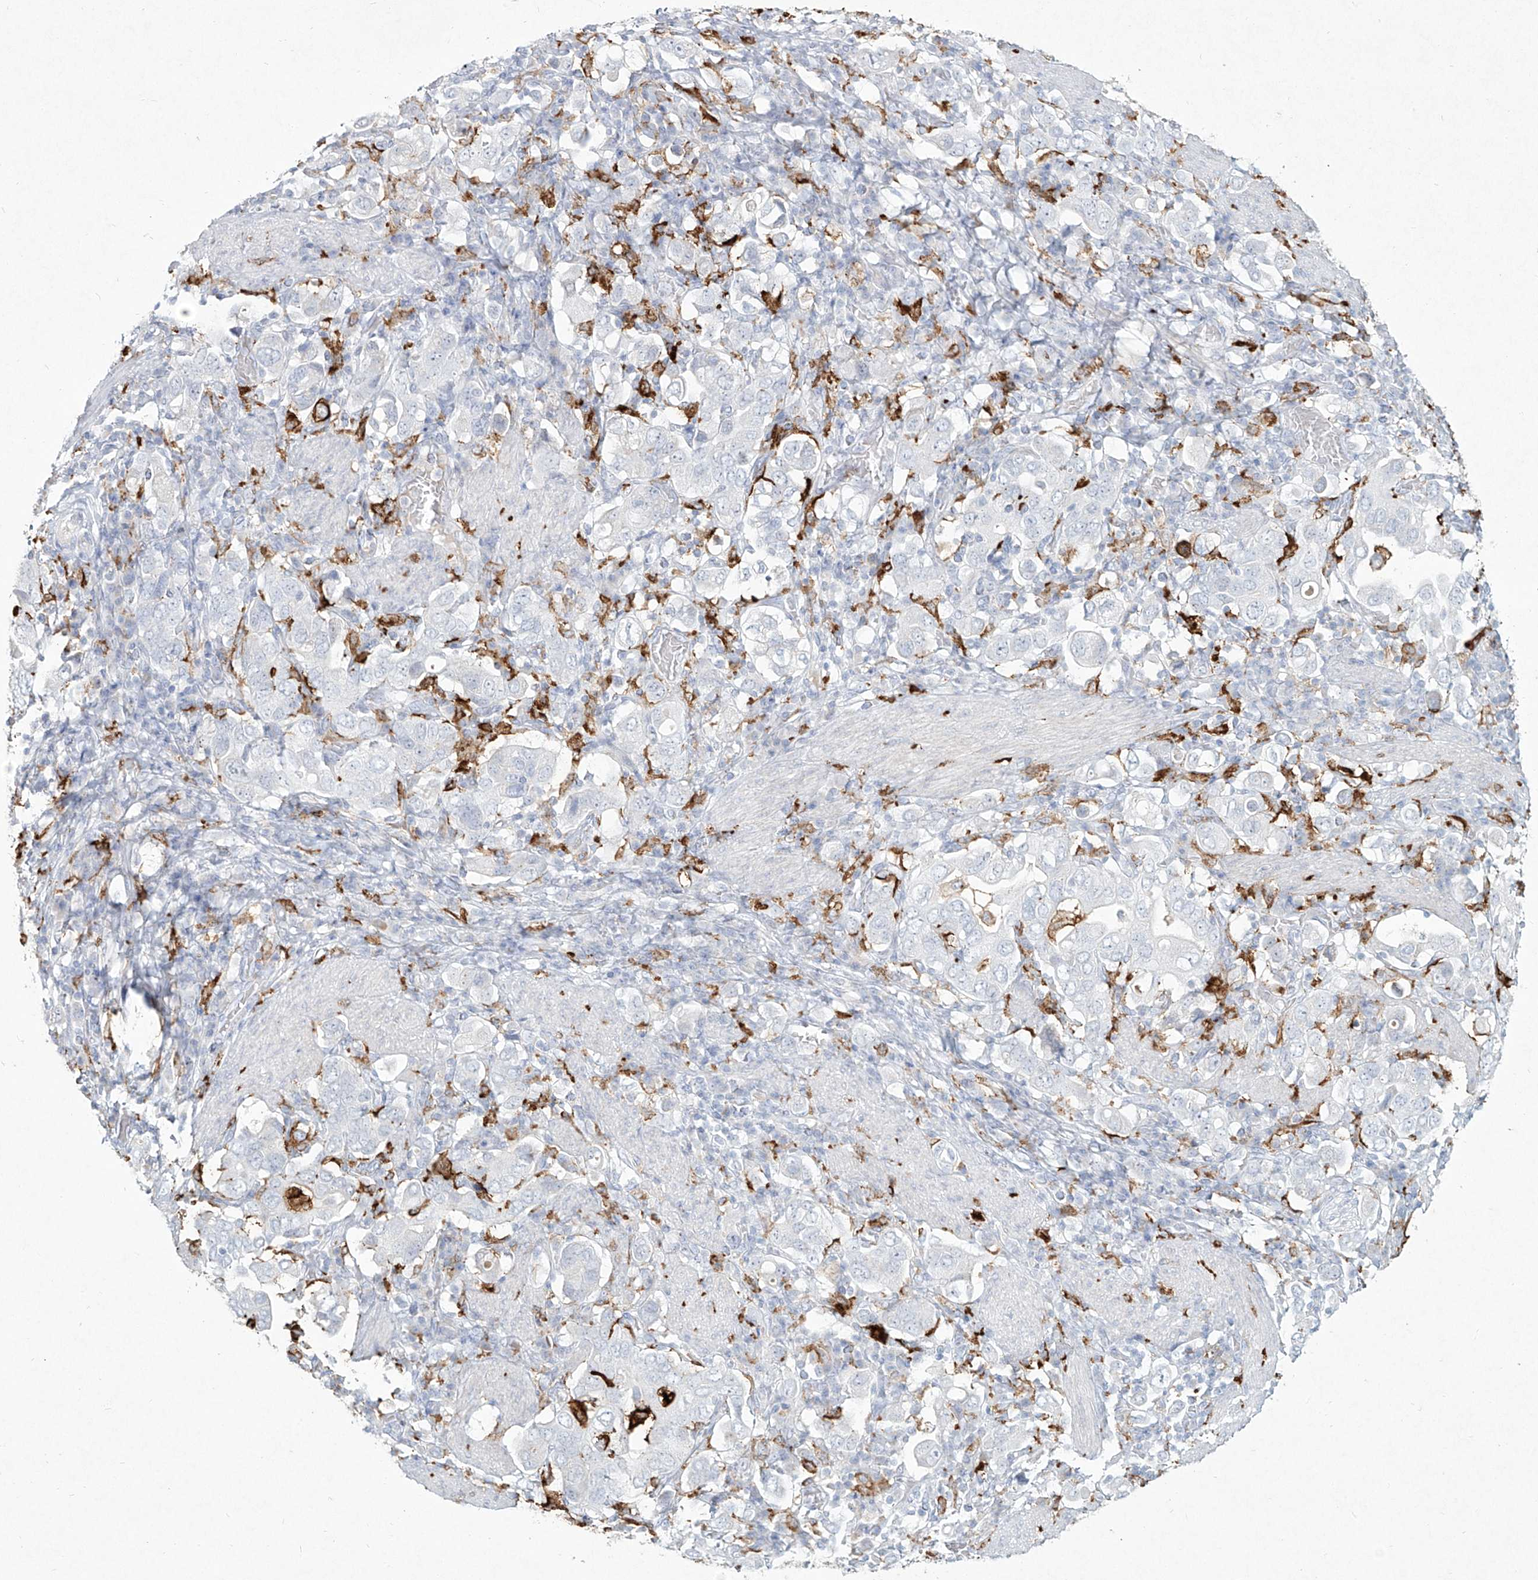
{"staining": {"intensity": "negative", "quantity": "none", "location": "none"}, "tissue": "stomach cancer", "cell_type": "Tumor cells", "image_type": "cancer", "snomed": [{"axis": "morphology", "description": "Adenocarcinoma, NOS"}, {"axis": "topography", "description": "Stomach, upper"}], "caption": "Human stomach cancer (adenocarcinoma) stained for a protein using immunohistochemistry (IHC) exhibits no staining in tumor cells.", "gene": "CD209", "patient": {"sex": "male", "age": 62}}